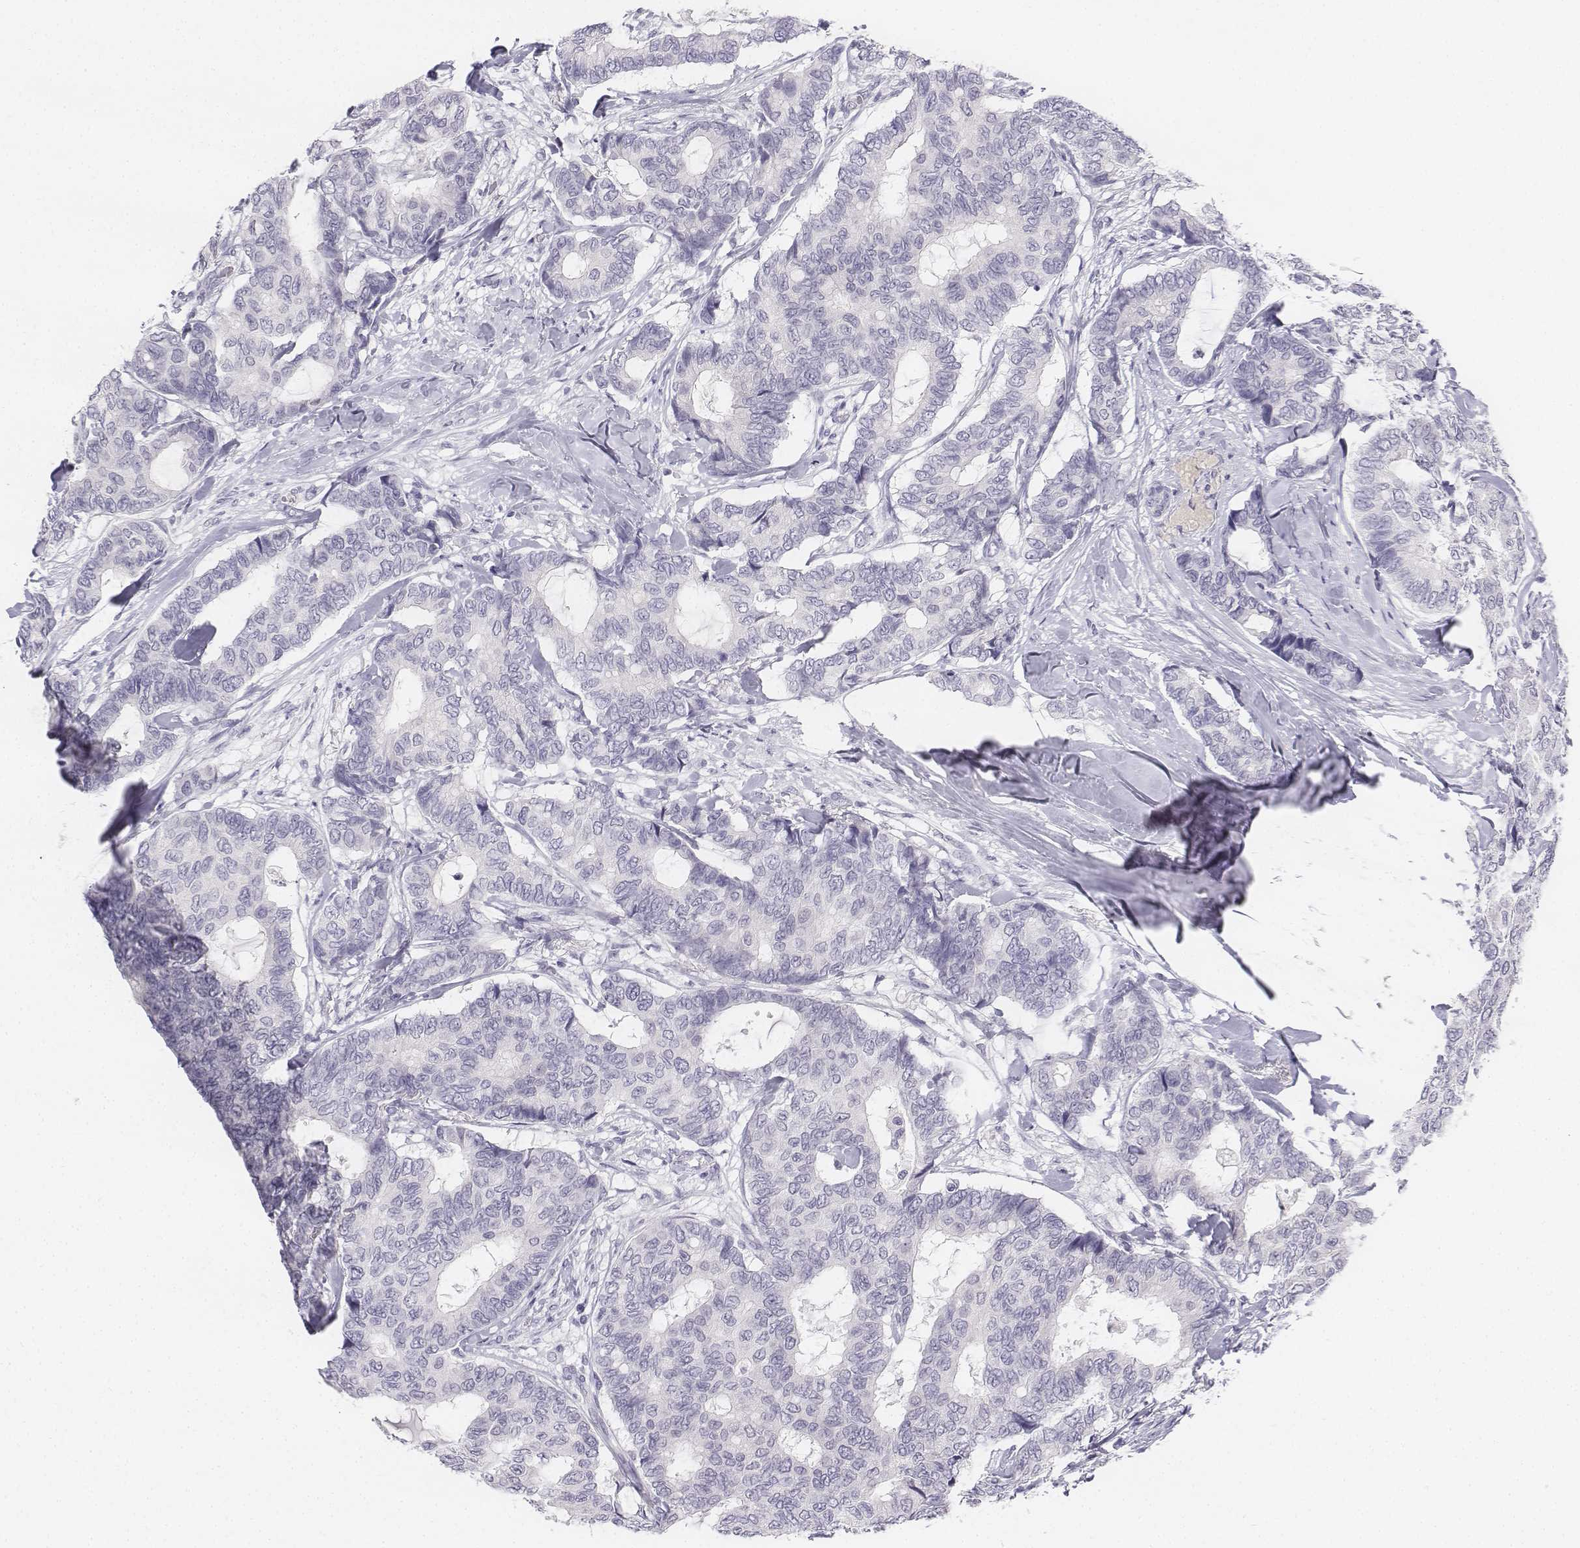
{"staining": {"intensity": "negative", "quantity": "none", "location": "none"}, "tissue": "breast cancer", "cell_type": "Tumor cells", "image_type": "cancer", "snomed": [{"axis": "morphology", "description": "Duct carcinoma"}, {"axis": "topography", "description": "Breast"}], "caption": "Immunohistochemical staining of breast cancer demonstrates no significant staining in tumor cells.", "gene": "UCN2", "patient": {"sex": "female", "age": 75}}